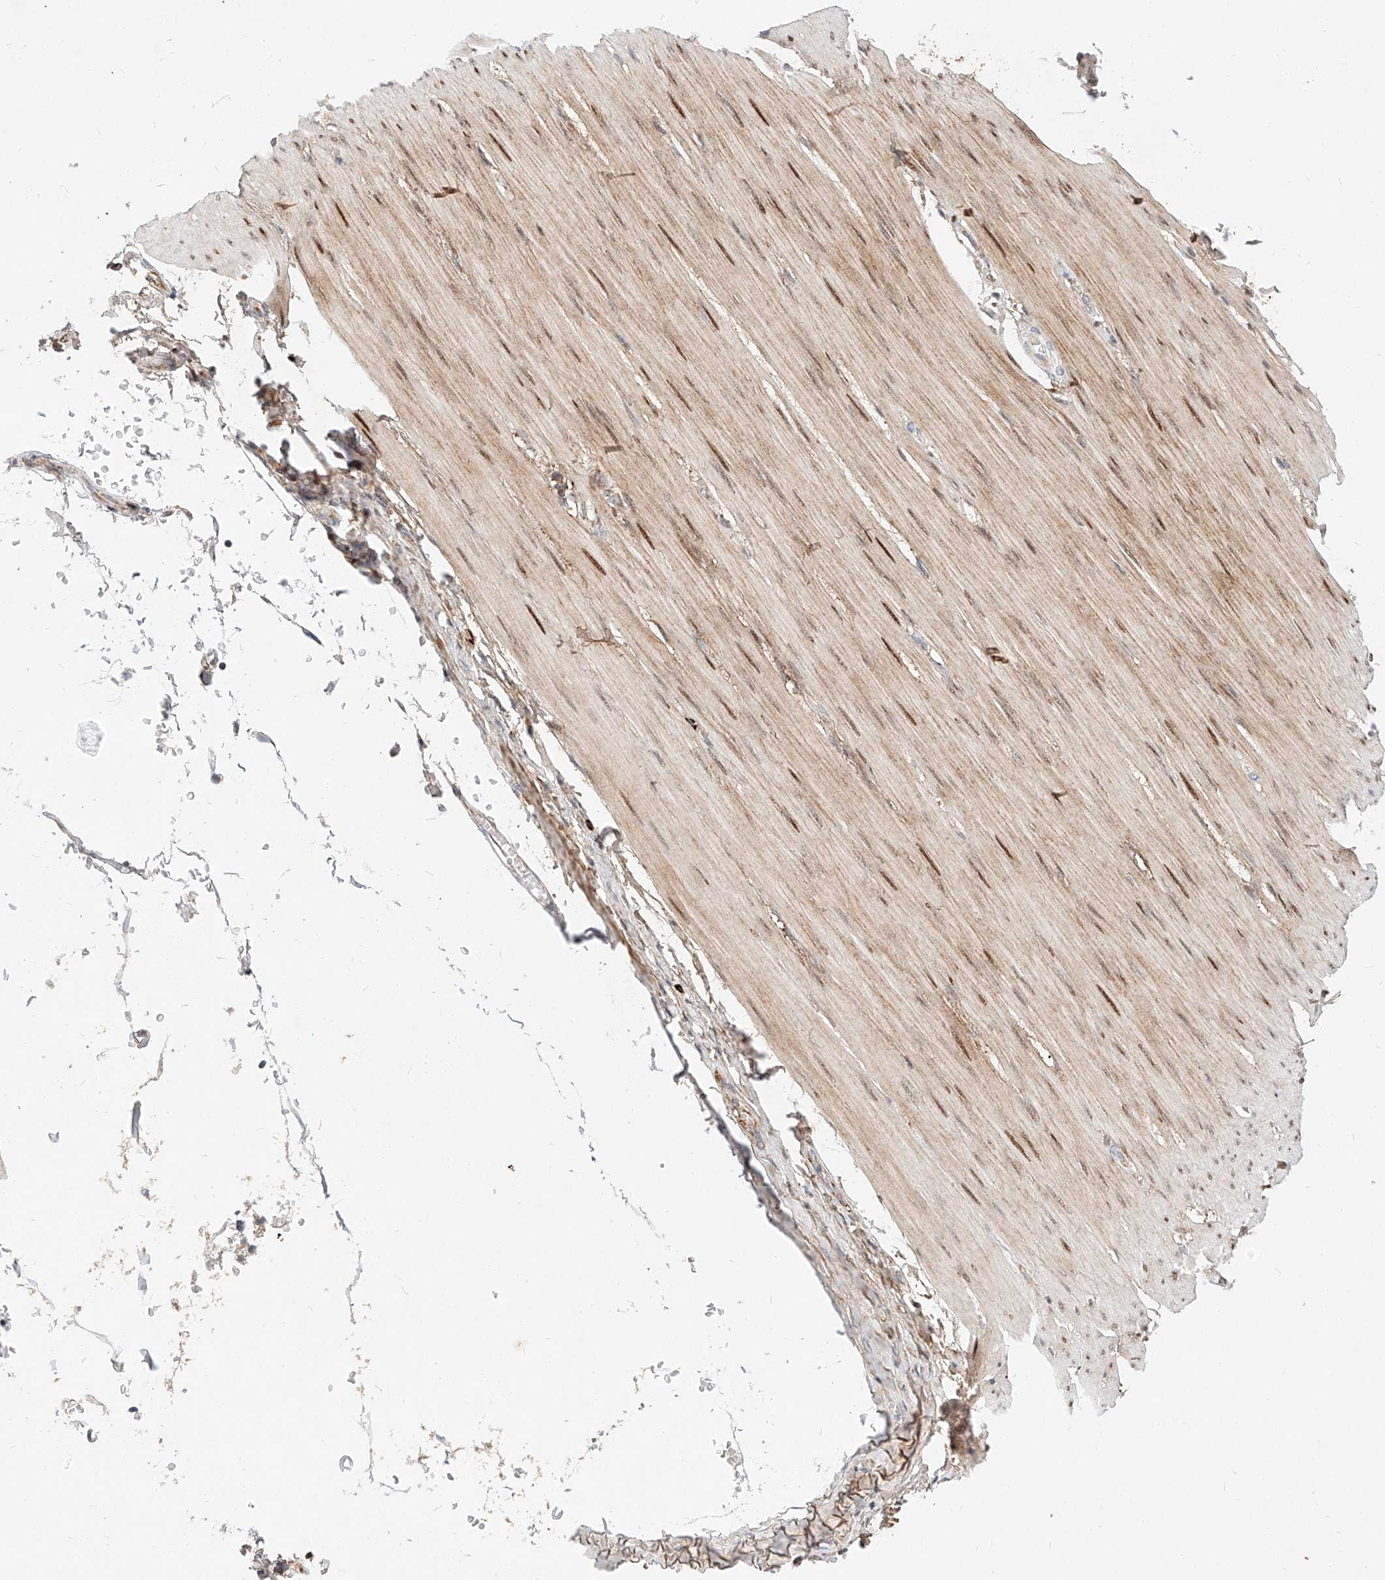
{"staining": {"intensity": "moderate", "quantity": "<25%", "location": "cytoplasmic/membranous,nuclear"}, "tissue": "smooth muscle", "cell_type": "Smooth muscle cells", "image_type": "normal", "snomed": [{"axis": "morphology", "description": "Normal tissue, NOS"}, {"axis": "morphology", "description": "Adenocarcinoma, NOS"}, {"axis": "topography", "description": "Colon"}, {"axis": "topography", "description": "Peripheral nerve tissue"}], "caption": "This is a histology image of immunohistochemistry (IHC) staining of benign smooth muscle, which shows moderate positivity in the cytoplasmic/membranous,nuclear of smooth muscle cells.", "gene": "OSGEPL1", "patient": {"sex": "male", "age": 14}}